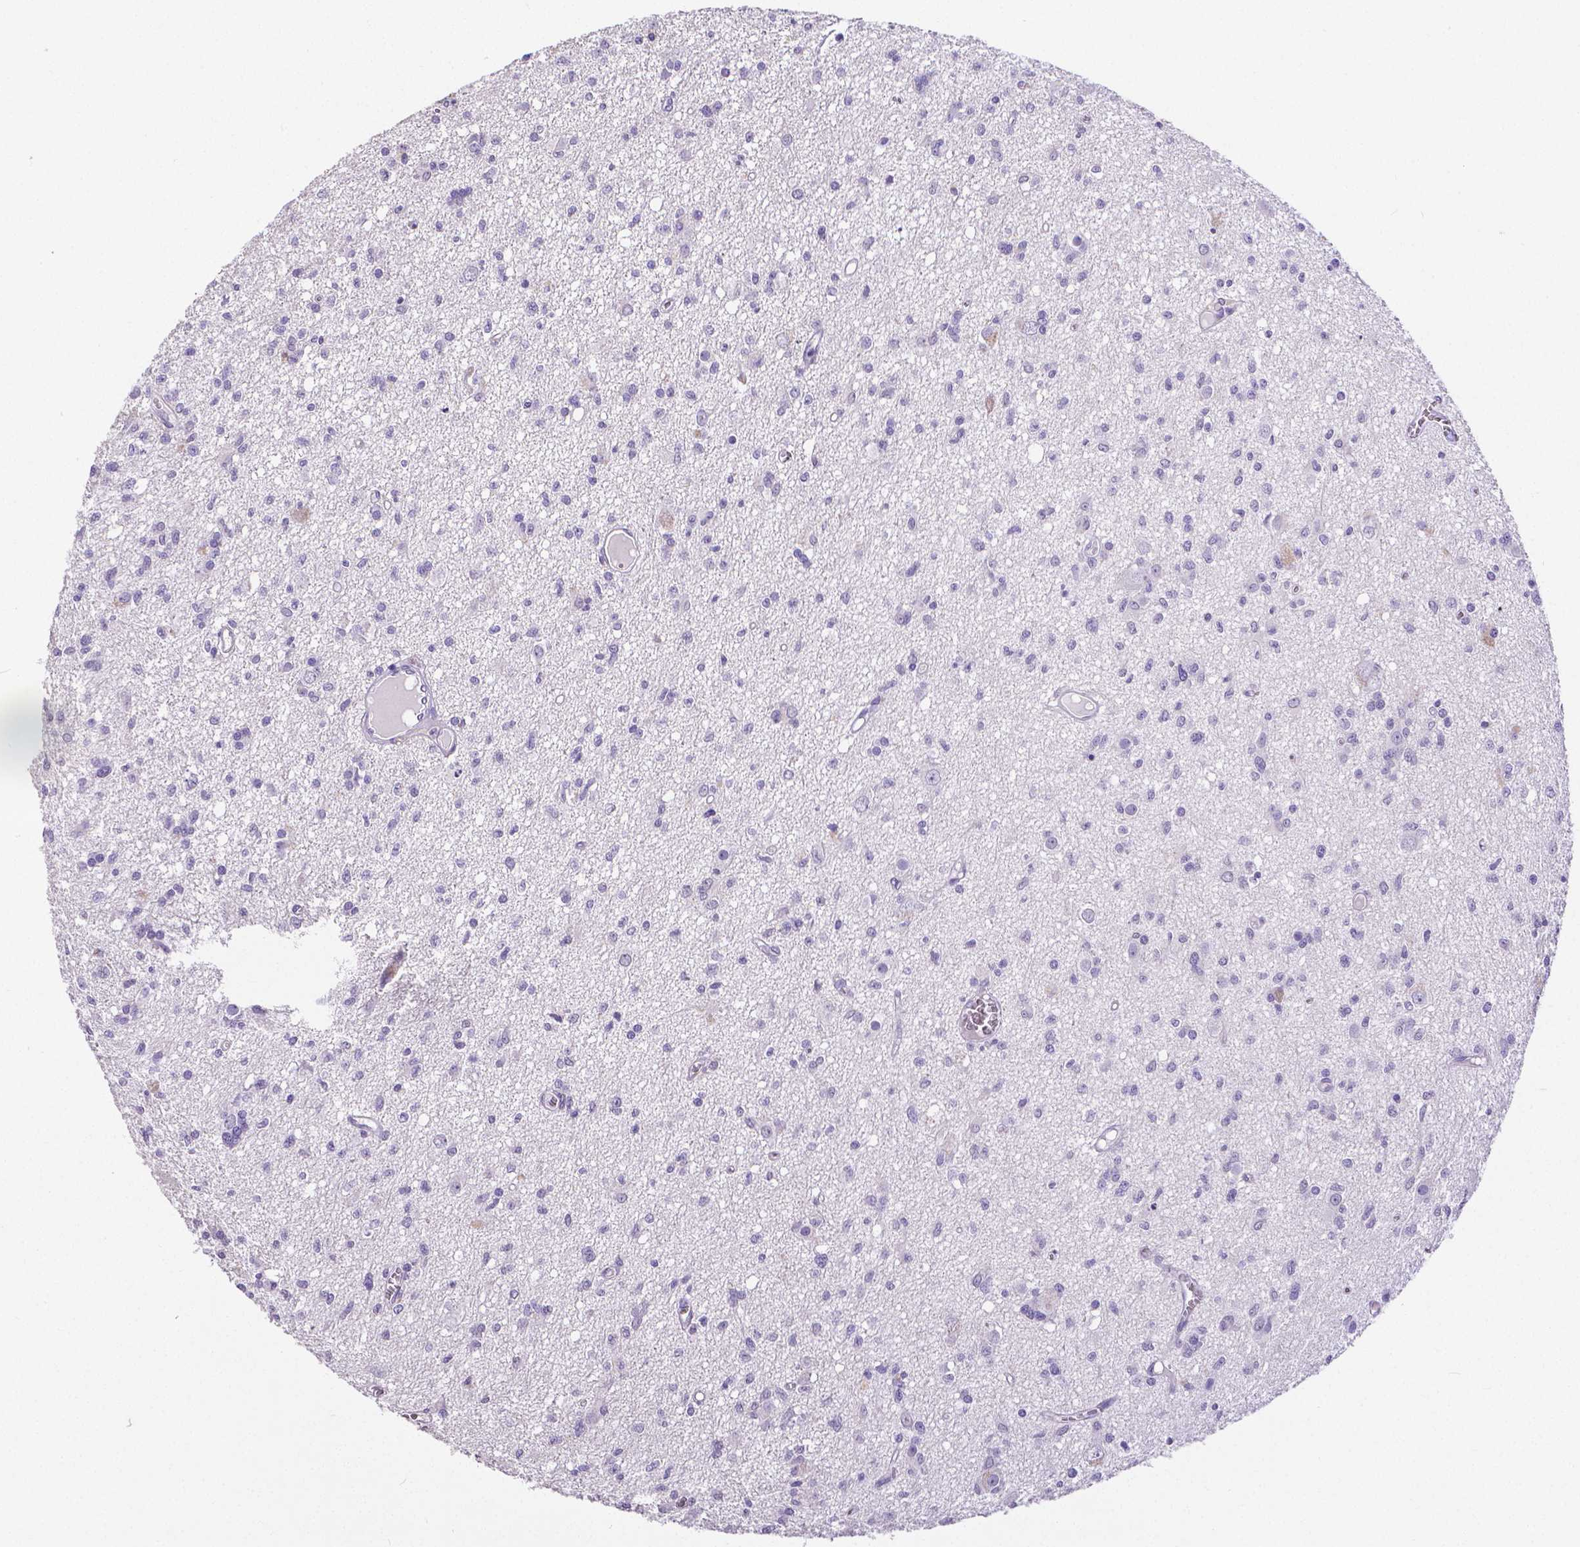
{"staining": {"intensity": "negative", "quantity": "none", "location": "none"}, "tissue": "glioma", "cell_type": "Tumor cells", "image_type": "cancer", "snomed": [{"axis": "morphology", "description": "Glioma, malignant, Low grade"}, {"axis": "topography", "description": "Brain"}], "caption": "Immunohistochemistry (IHC) histopathology image of neoplastic tissue: low-grade glioma (malignant) stained with DAB (3,3'-diaminobenzidine) demonstrates no significant protein positivity in tumor cells.", "gene": "CD4", "patient": {"sex": "male", "age": 64}}